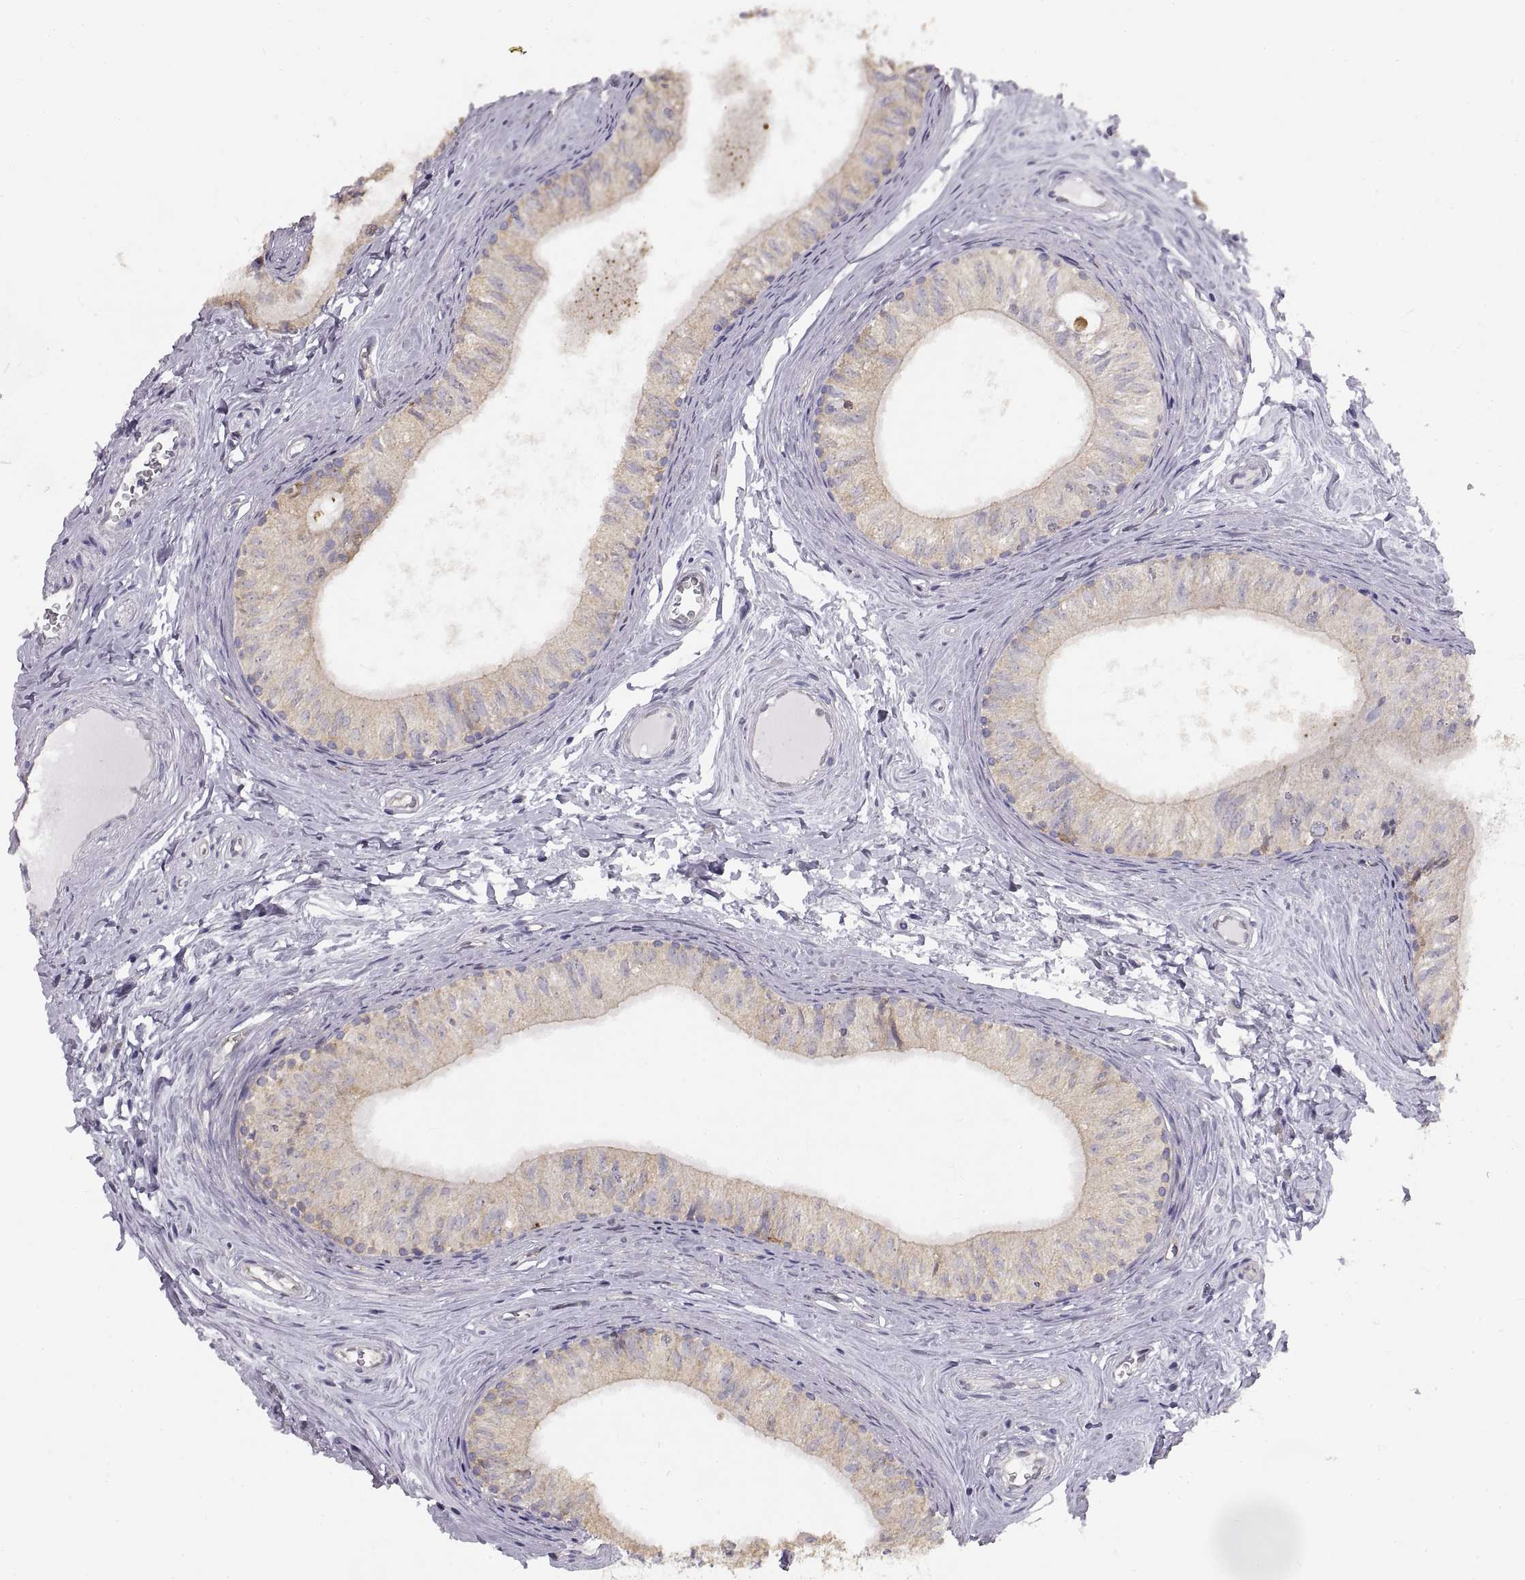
{"staining": {"intensity": "weak", "quantity": ">75%", "location": "cytoplasmic/membranous"}, "tissue": "epididymis", "cell_type": "Glandular cells", "image_type": "normal", "snomed": [{"axis": "morphology", "description": "Normal tissue, NOS"}, {"axis": "topography", "description": "Epididymis"}], "caption": "Immunohistochemical staining of unremarkable human epididymis reveals weak cytoplasmic/membranous protein staining in about >75% of glandular cells. (brown staining indicates protein expression, while blue staining denotes nuclei).", "gene": "HSP90AB1", "patient": {"sex": "male", "age": 52}}